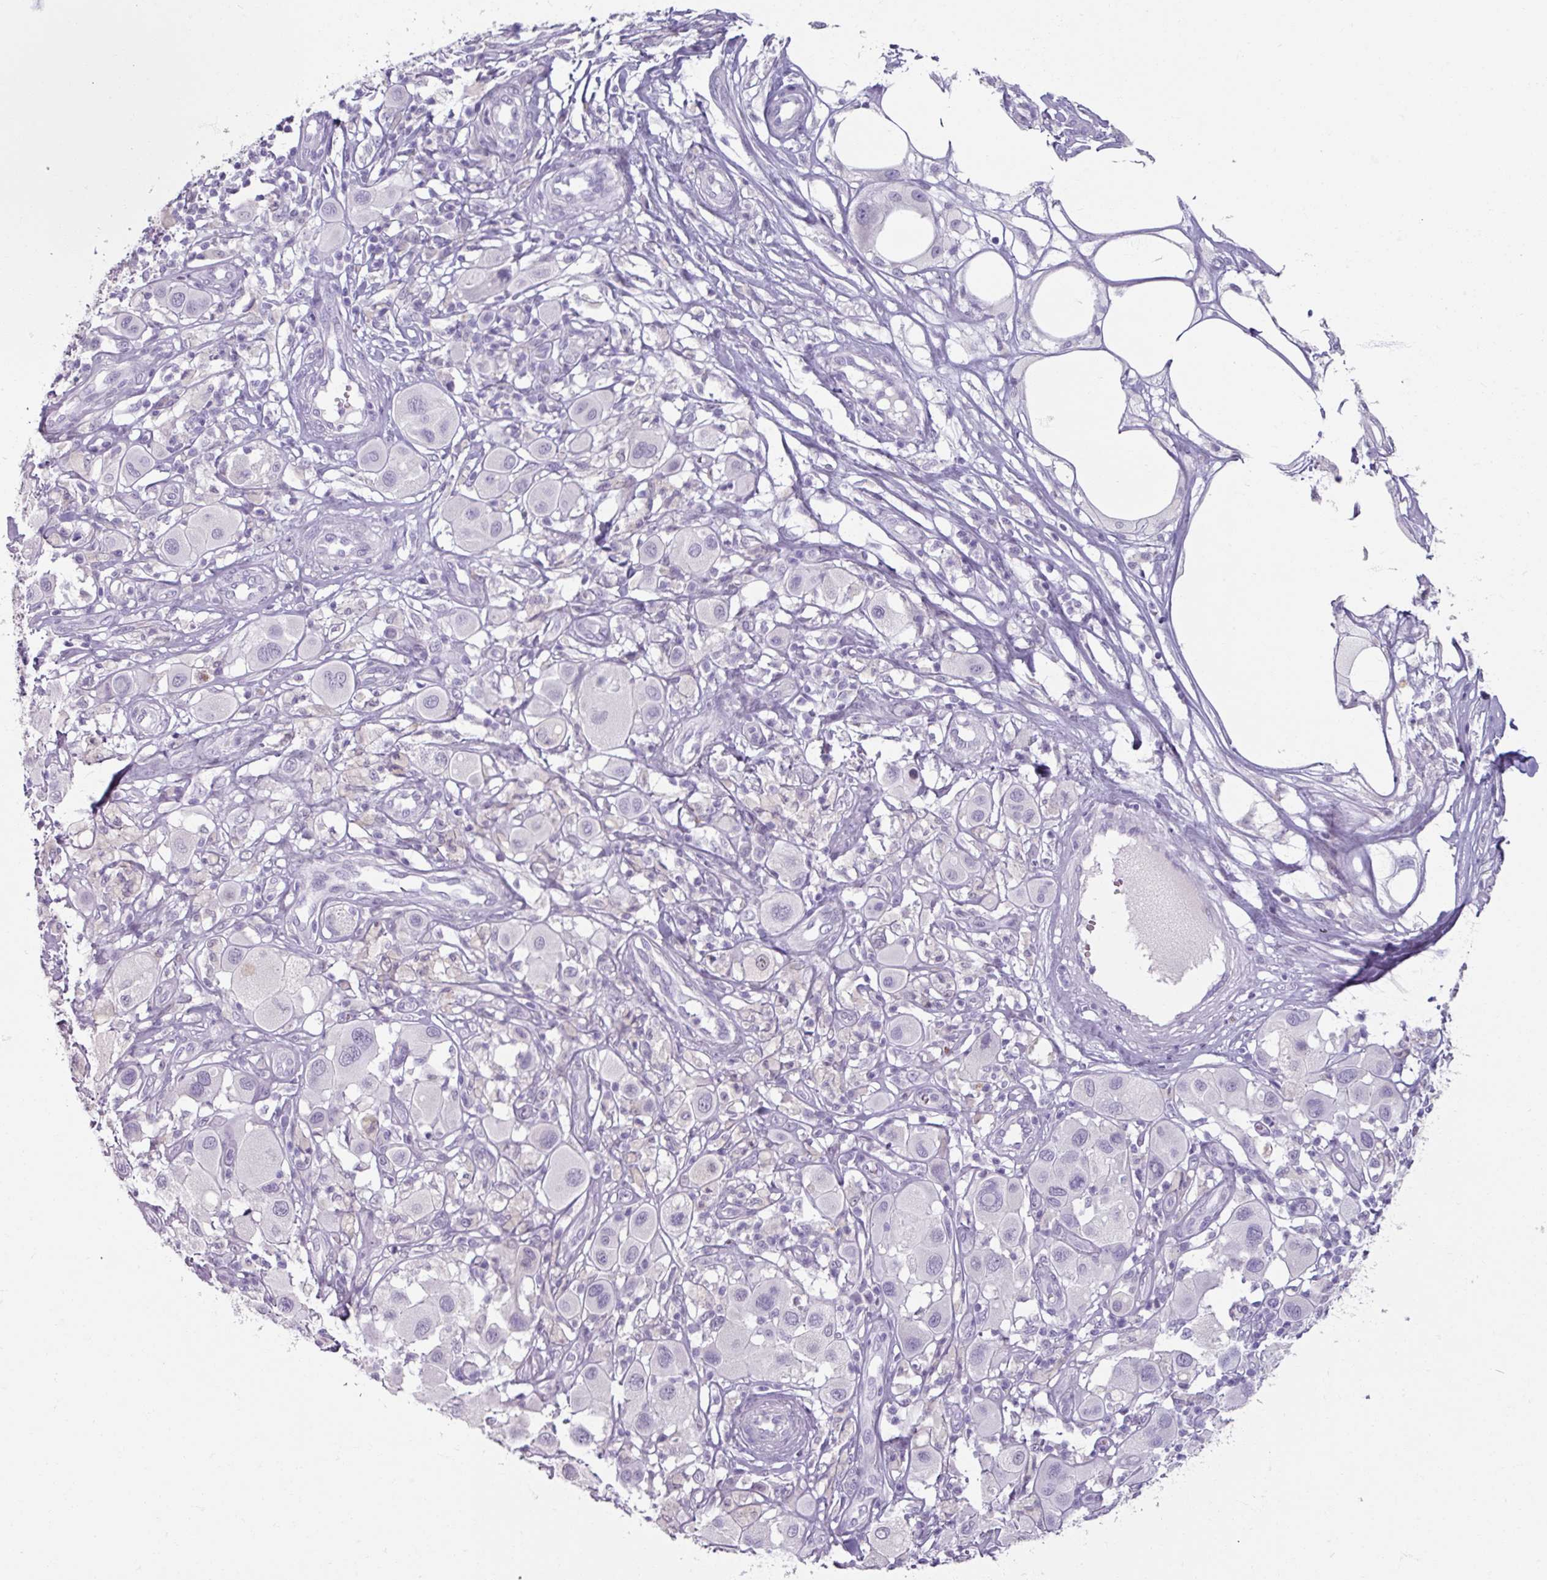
{"staining": {"intensity": "negative", "quantity": "none", "location": "none"}, "tissue": "melanoma", "cell_type": "Tumor cells", "image_type": "cancer", "snomed": [{"axis": "morphology", "description": "Malignant melanoma, Metastatic site"}, {"axis": "topography", "description": "Skin"}], "caption": "This is an IHC micrograph of melanoma. There is no expression in tumor cells.", "gene": "SLC27A5", "patient": {"sex": "male", "age": 41}}